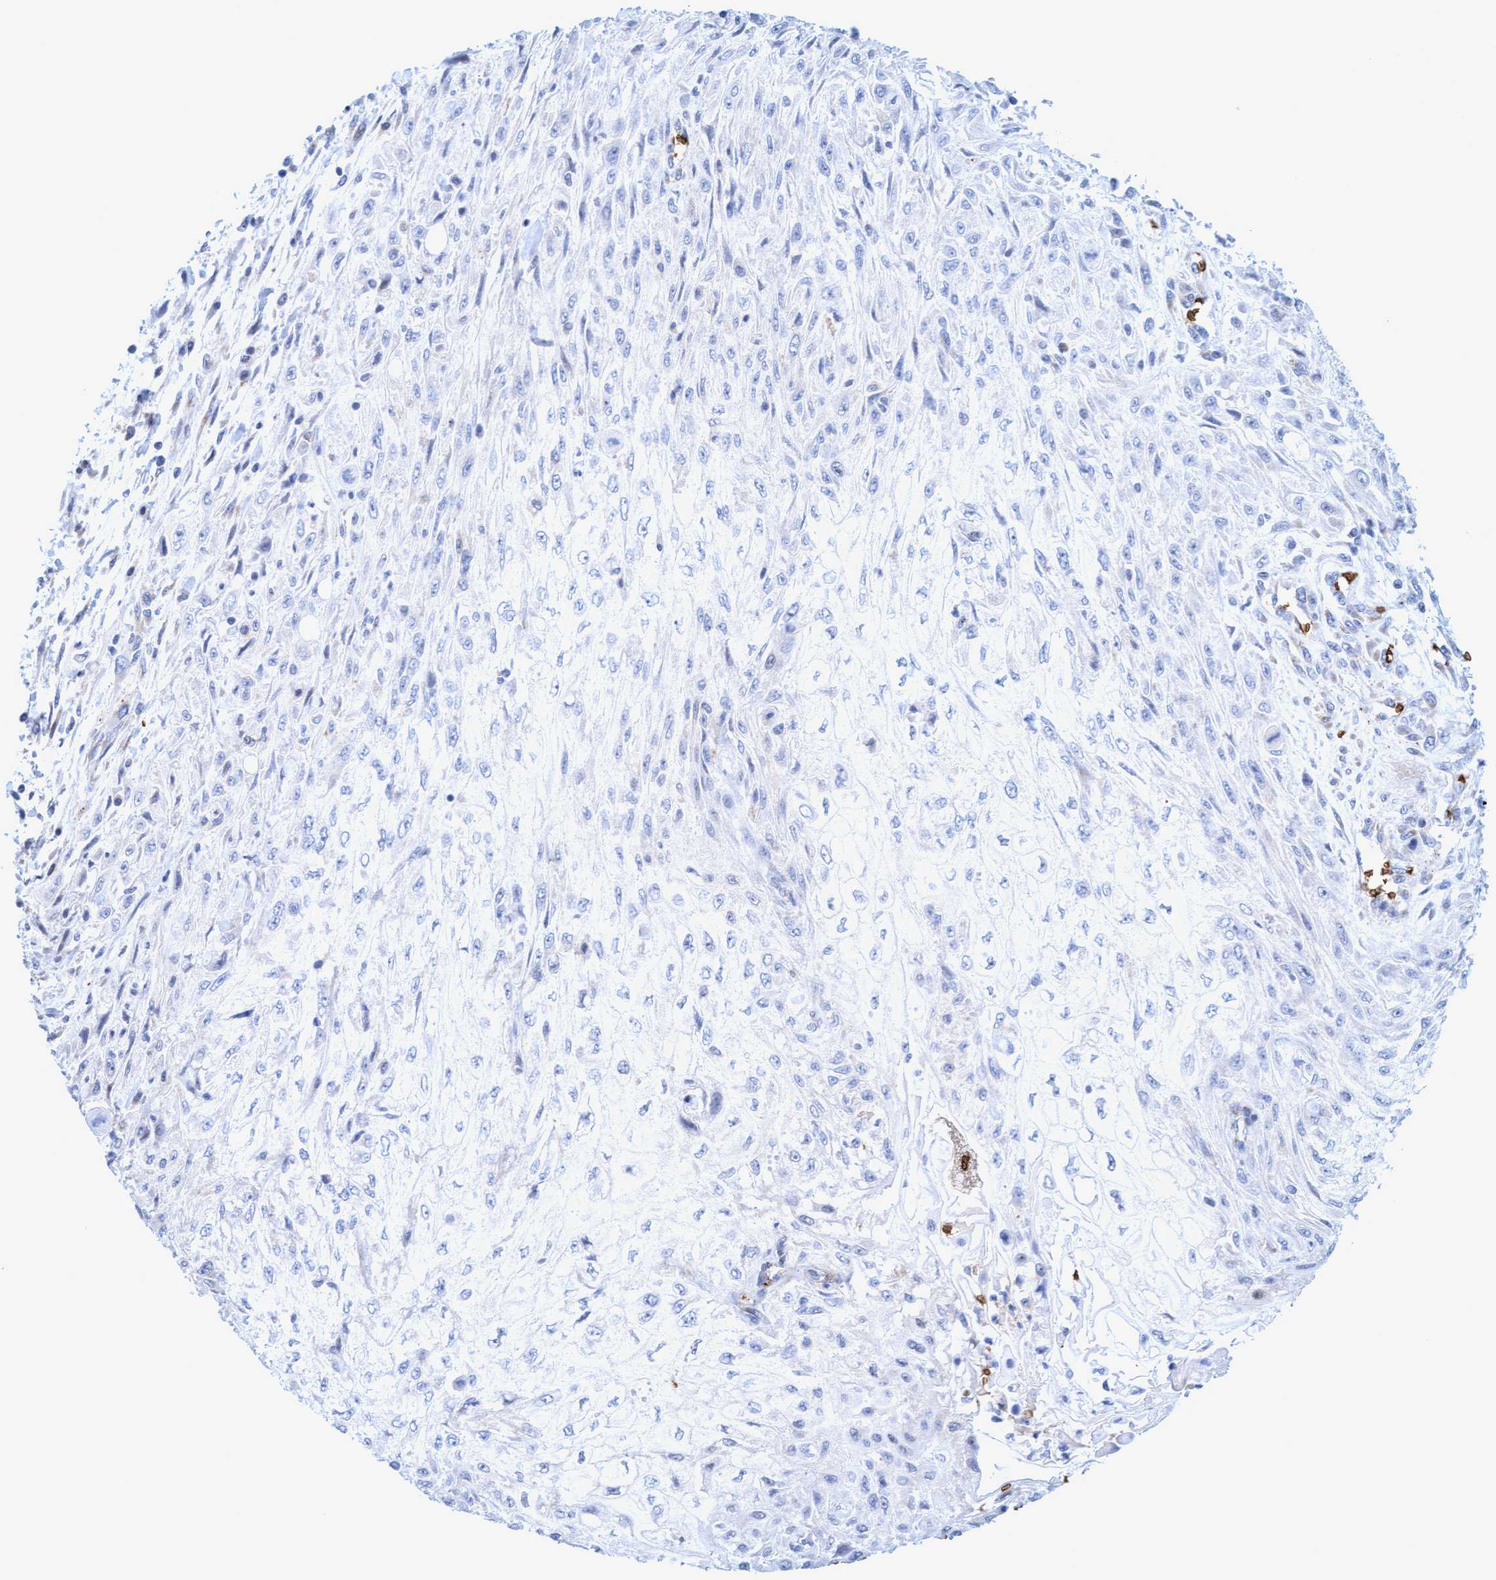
{"staining": {"intensity": "negative", "quantity": "none", "location": "none"}, "tissue": "skin cancer", "cell_type": "Tumor cells", "image_type": "cancer", "snomed": [{"axis": "morphology", "description": "Squamous cell carcinoma, NOS"}, {"axis": "morphology", "description": "Squamous cell carcinoma, metastatic, NOS"}, {"axis": "topography", "description": "Skin"}, {"axis": "topography", "description": "Lymph node"}], "caption": "There is no significant expression in tumor cells of squamous cell carcinoma (skin). (Stains: DAB (3,3'-diaminobenzidine) immunohistochemistry (IHC) with hematoxylin counter stain, Microscopy: brightfield microscopy at high magnification).", "gene": "SPEM2", "patient": {"sex": "male", "age": 75}}